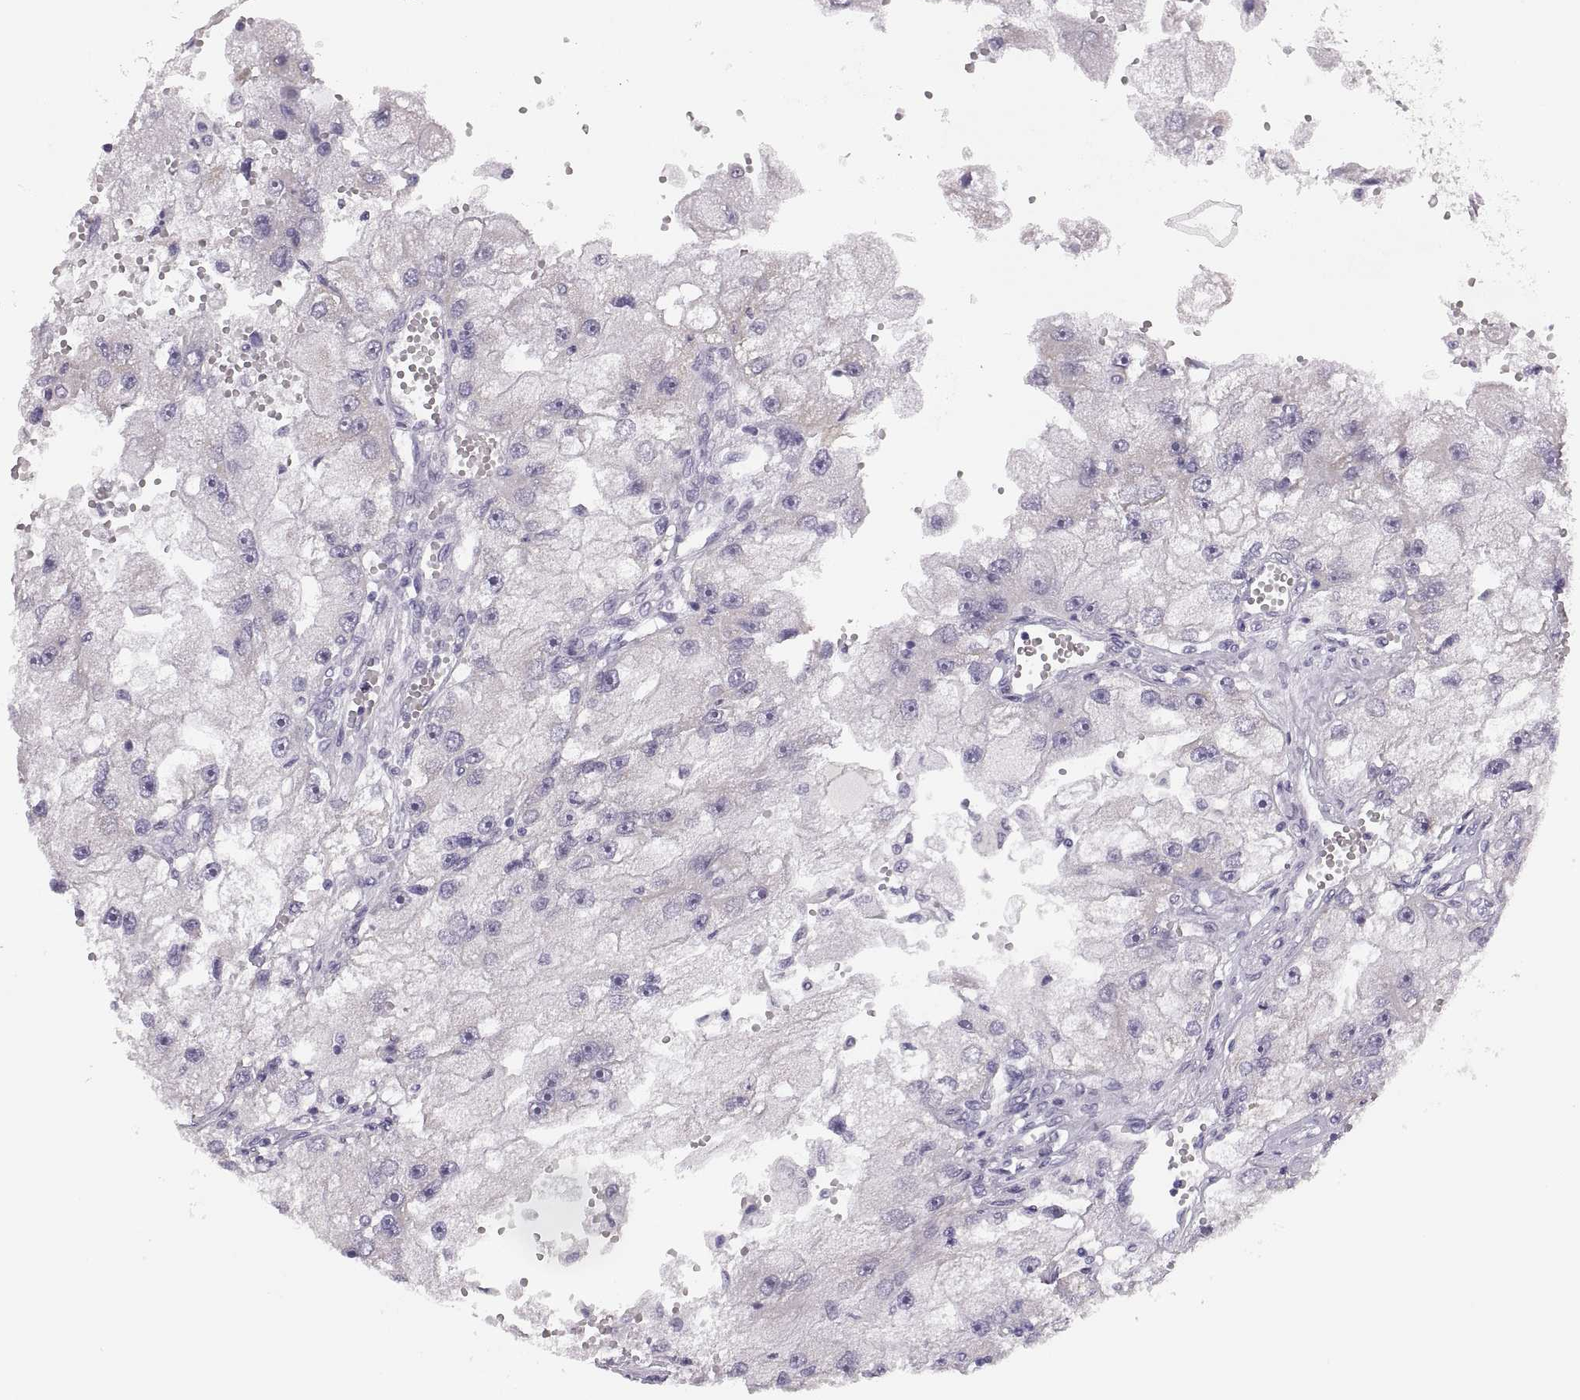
{"staining": {"intensity": "negative", "quantity": "none", "location": "none"}, "tissue": "renal cancer", "cell_type": "Tumor cells", "image_type": "cancer", "snomed": [{"axis": "morphology", "description": "Adenocarcinoma, NOS"}, {"axis": "topography", "description": "Kidney"}], "caption": "Immunohistochemistry of renal adenocarcinoma demonstrates no staining in tumor cells. The staining is performed using DAB (3,3'-diaminobenzidine) brown chromogen with nuclei counter-stained in using hematoxylin.", "gene": "ADH6", "patient": {"sex": "male", "age": 63}}